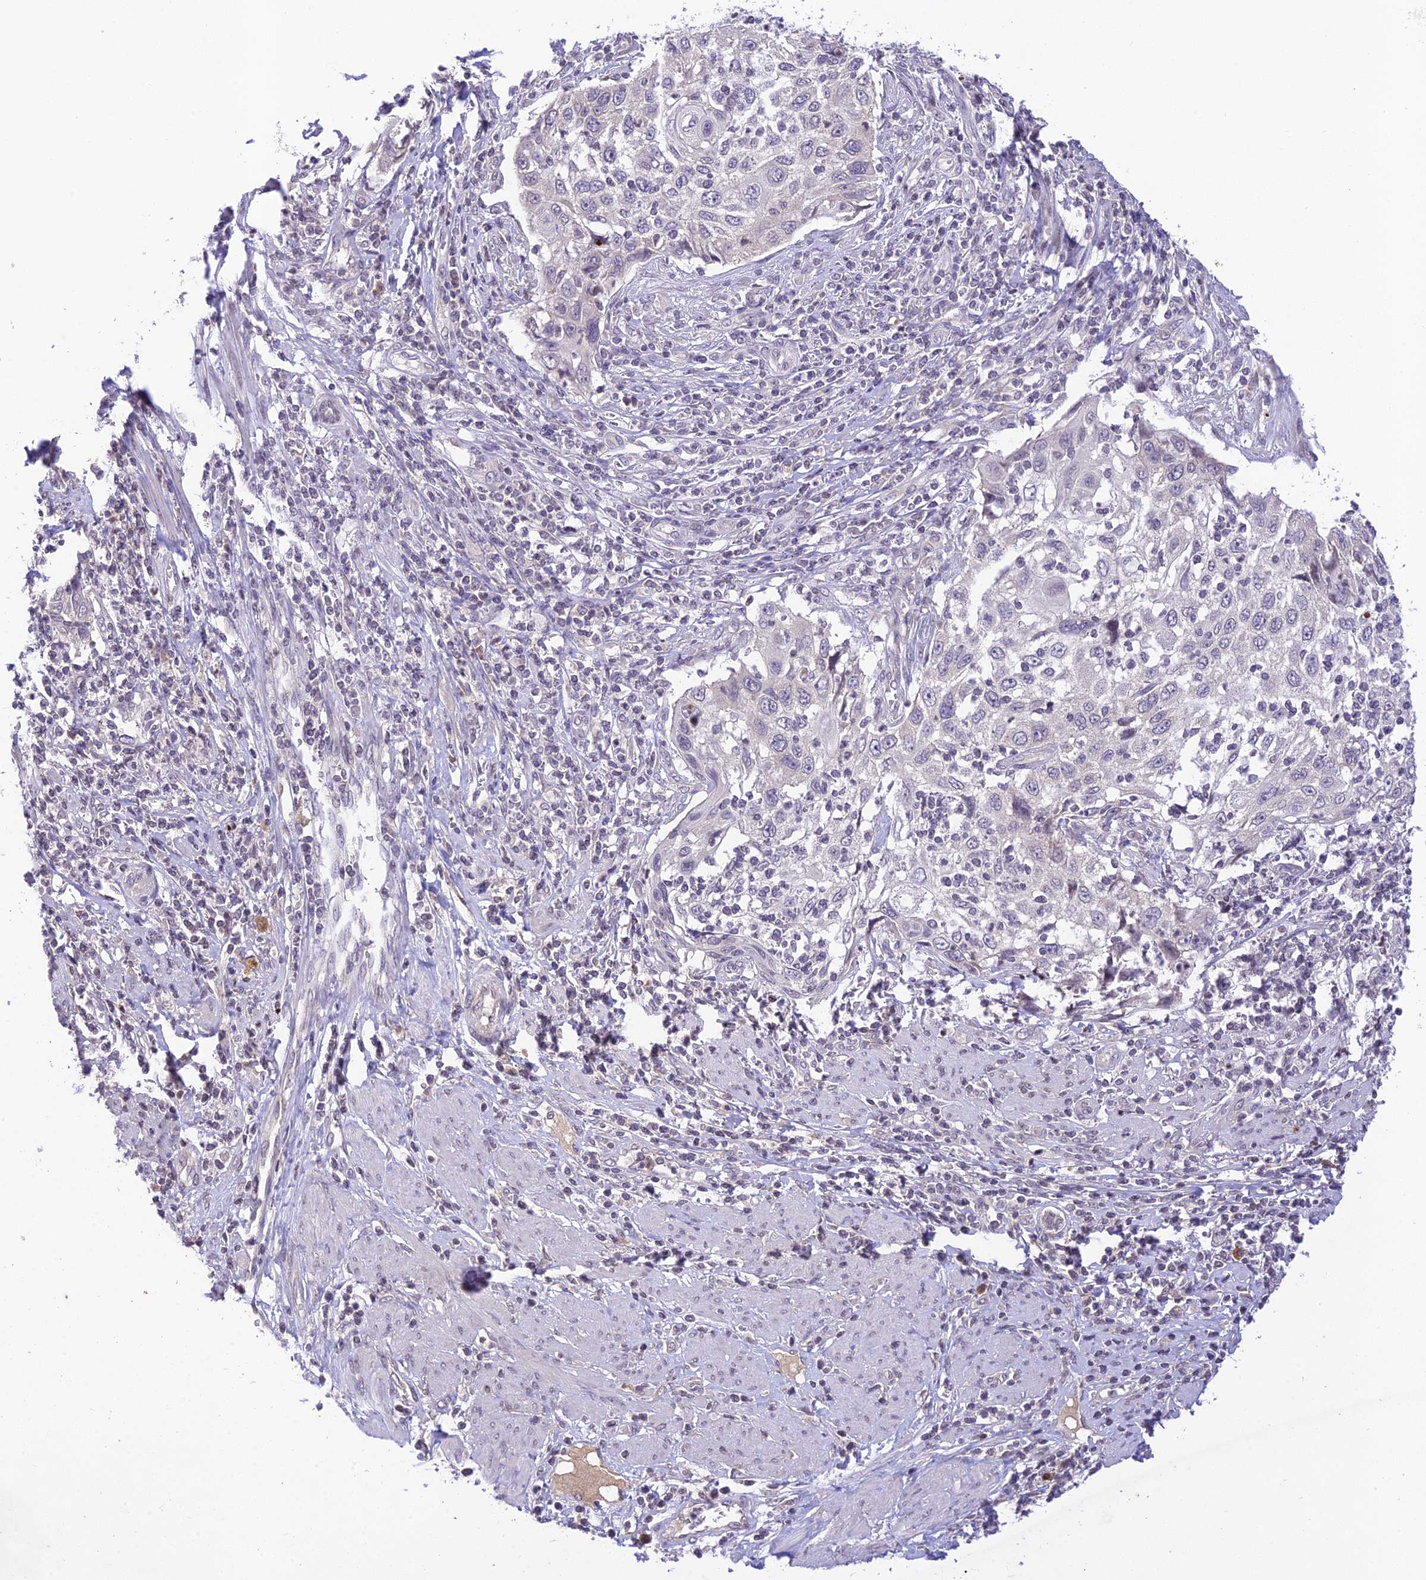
{"staining": {"intensity": "negative", "quantity": "none", "location": "none"}, "tissue": "cervical cancer", "cell_type": "Tumor cells", "image_type": "cancer", "snomed": [{"axis": "morphology", "description": "Squamous cell carcinoma, NOS"}, {"axis": "topography", "description": "Cervix"}], "caption": "High magnification brightfield microscopy of cervical squamous cell carcinoma stained with DAB (brown) and counterstained with hematoxylin (blue): tumor cells show no significant positivity.", "gene": "TEKT1", "patient": {"sex": "female", "age": 70}}